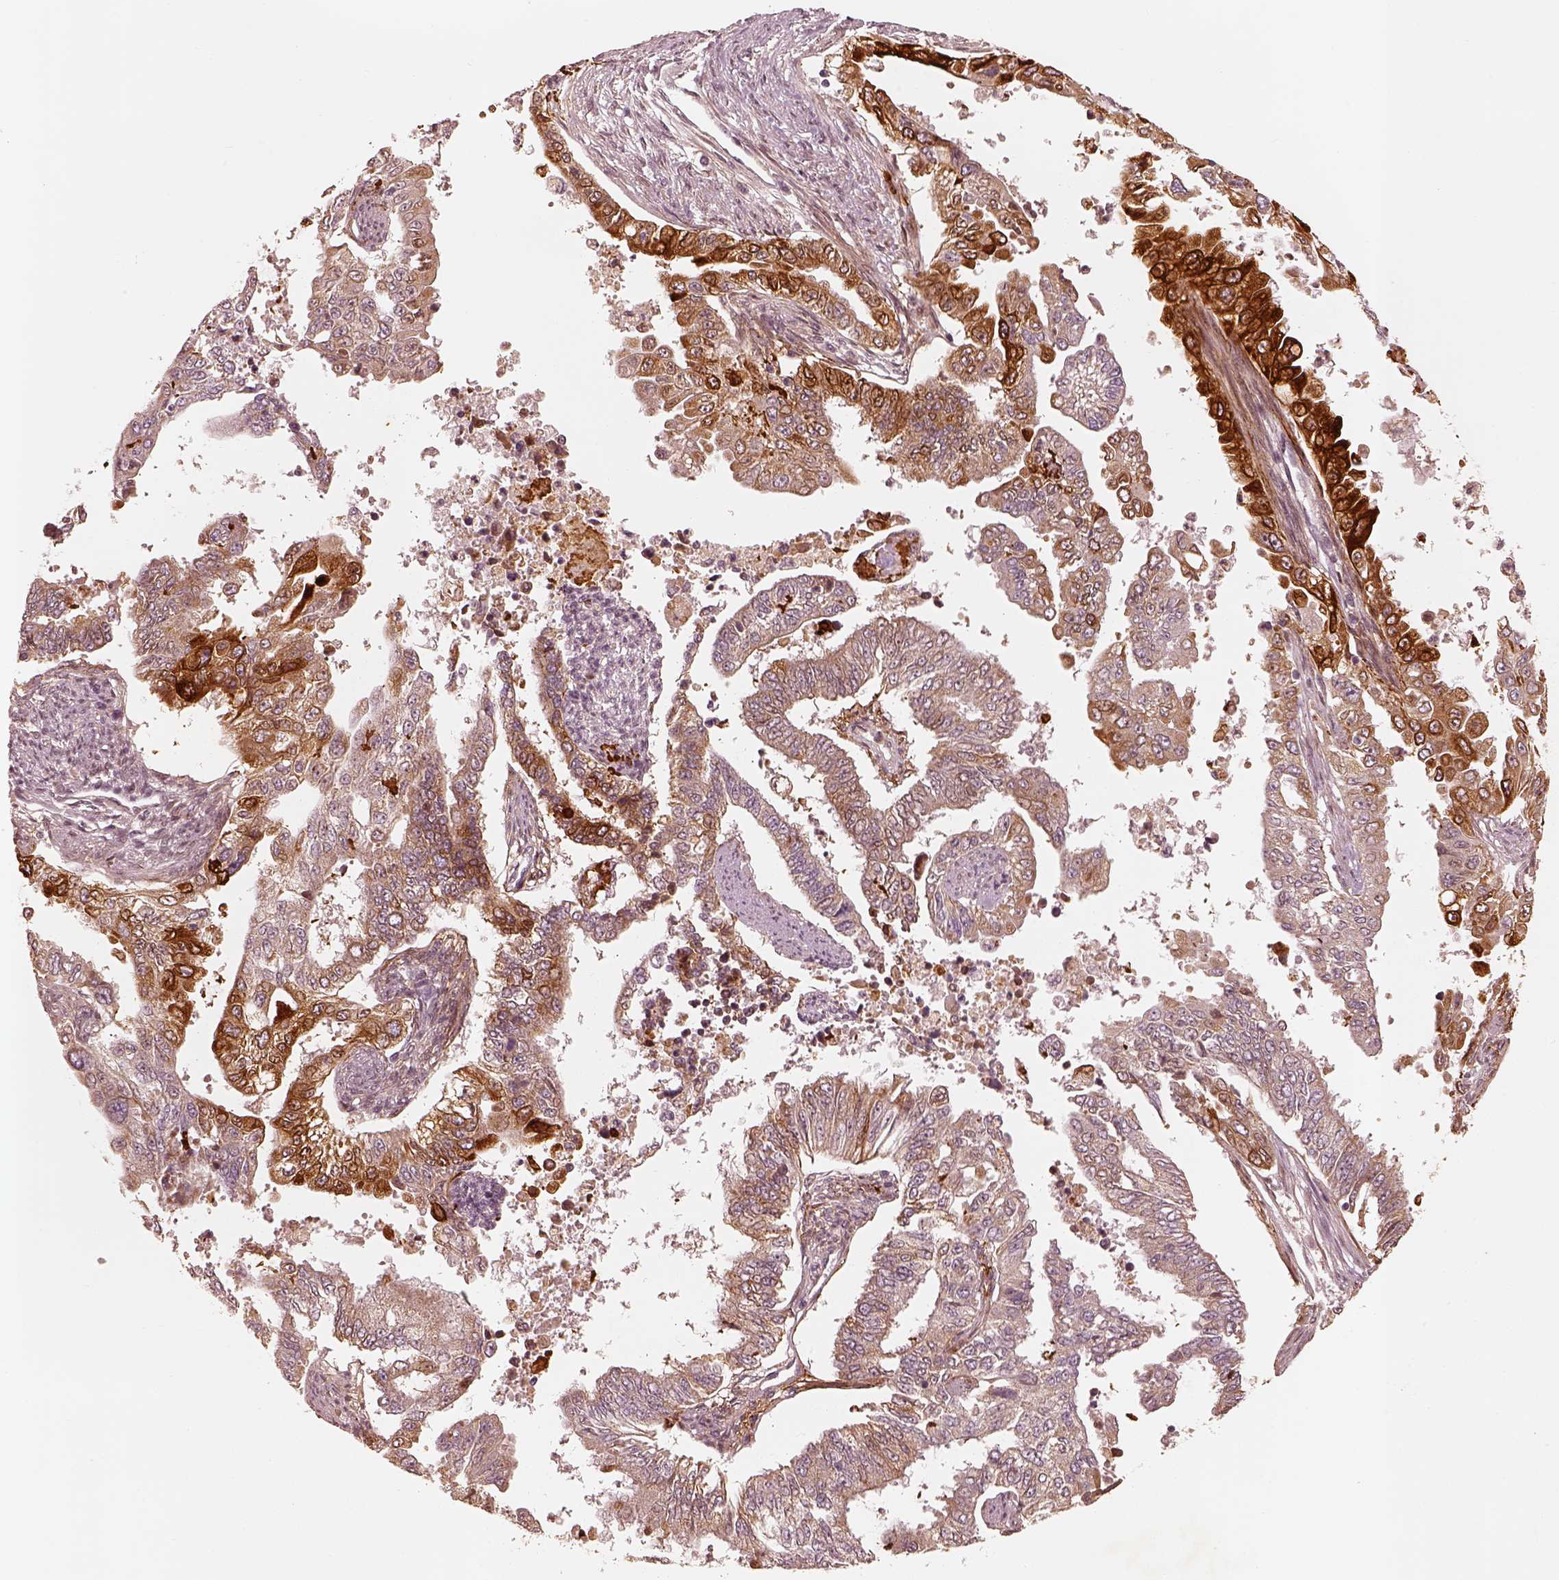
{"staining": {"intensity": "strong", "quantity": "<25%", "location": "cytoplasmic/membranous"}, "tissue": "endometrial cancer", "cell_type": "Tumor cells", "image_type": "cancer", "snomed": [{"axis": "morphology", "description": "Adenocarcinoma, NOS"}, {"axis": "topography", "description": "Uterus"}], "caption": "Immunohistochemistry histopathology image of neoplastic tissue: human endometrial cancer stained using IHC reveals medium levels of strong protein expression localized specifically in the cytoplasmic/membranous of tumor cells, appearing as a cytoplasmic/membranous brown color.", "gene": "WLS", "patient": {"sex": "female", "age": 59}}